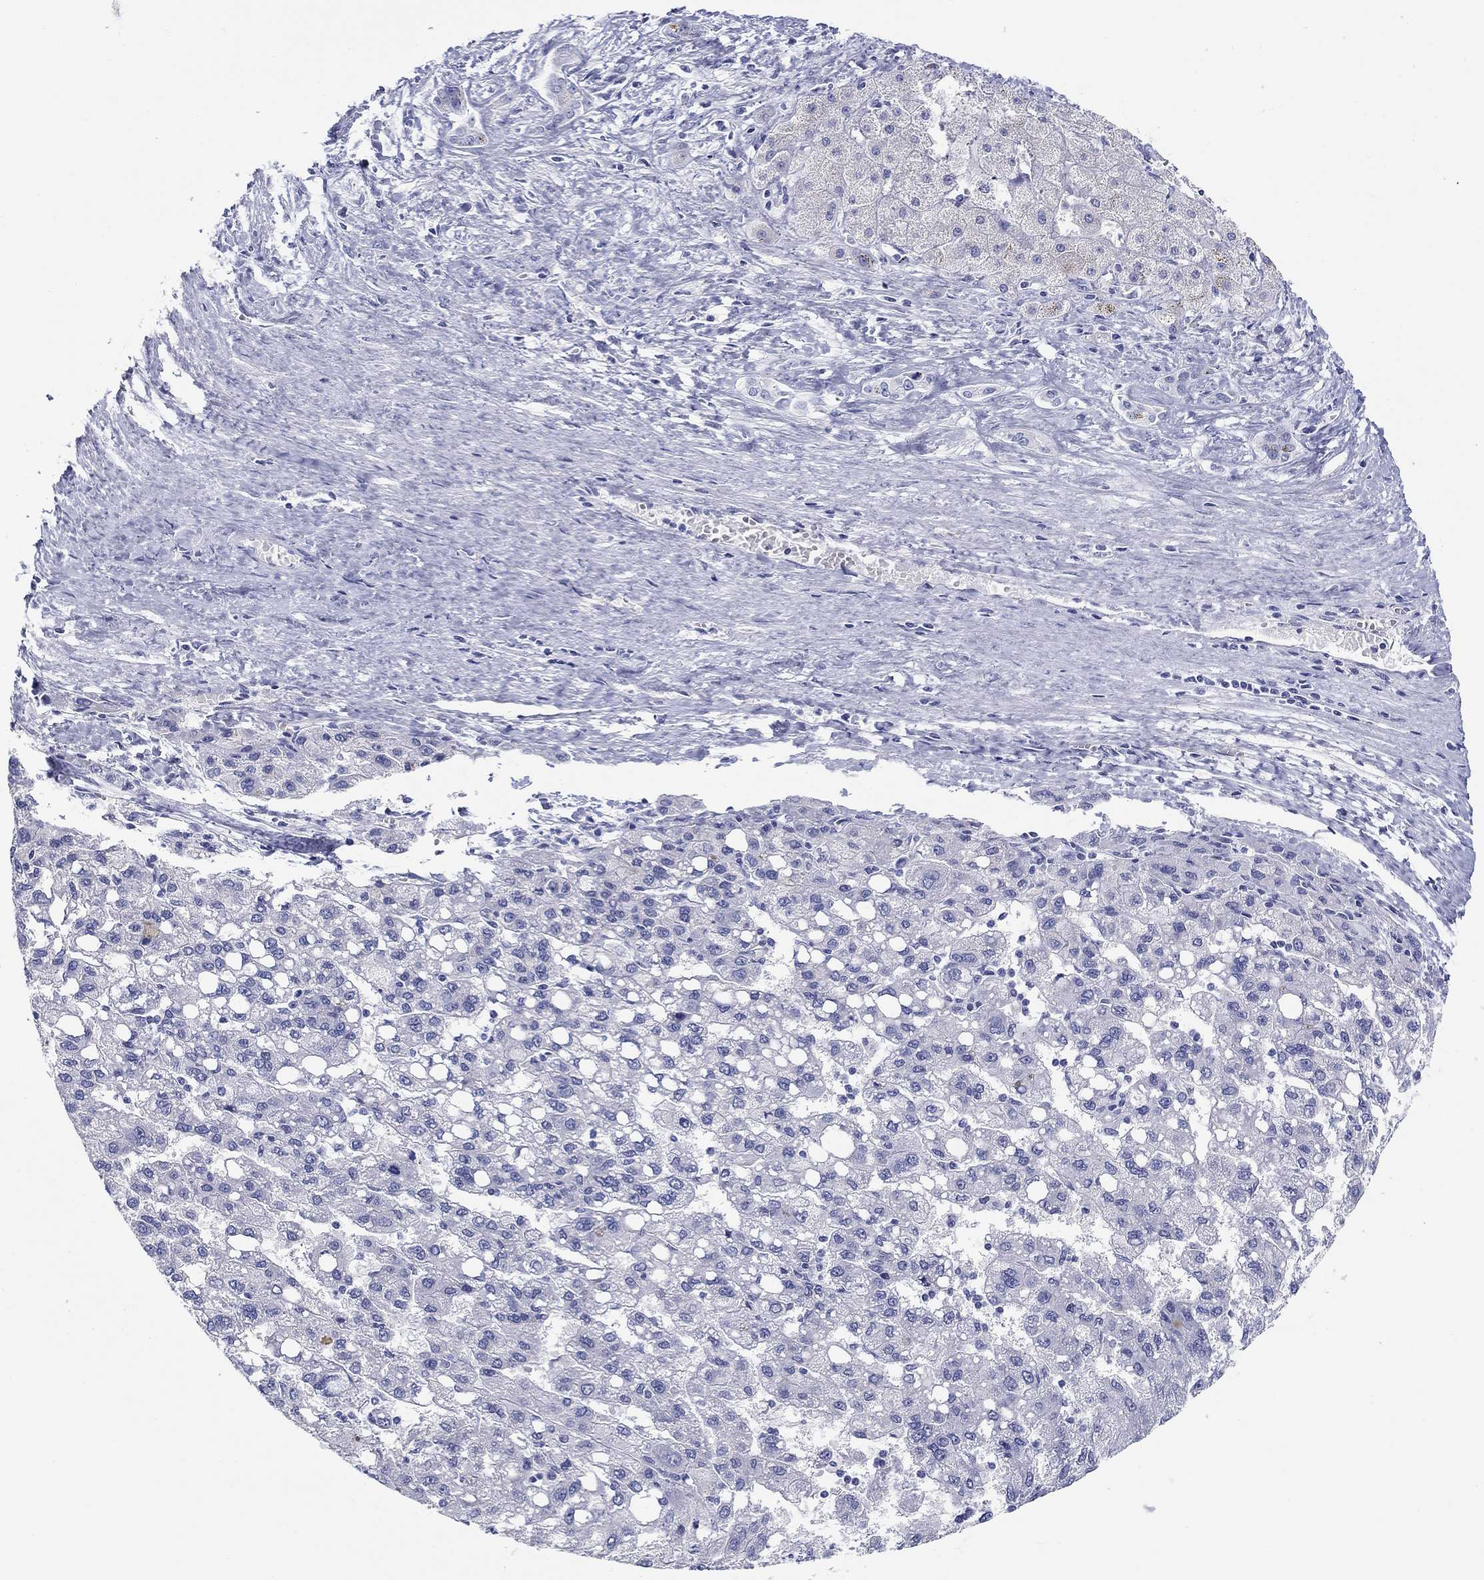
{"staining": {"intensity": "negative", "quantity": "none", "location": "none"}, "tissue": "liver cancer", "cell_type": "Tumor cells", "image_type": "cancer", "snomed": [{"axis": "morphology", "description": "Carcinoma, Hepatocellular, NOS"}, {"axis": "topography", "description": "Liver"}], "caption": "Human liver cancer stained for a protein using IHC reveals no staining in tumor cells.", "gene": "LAMP5", "patient": {"sex": "female", "age": 82}}